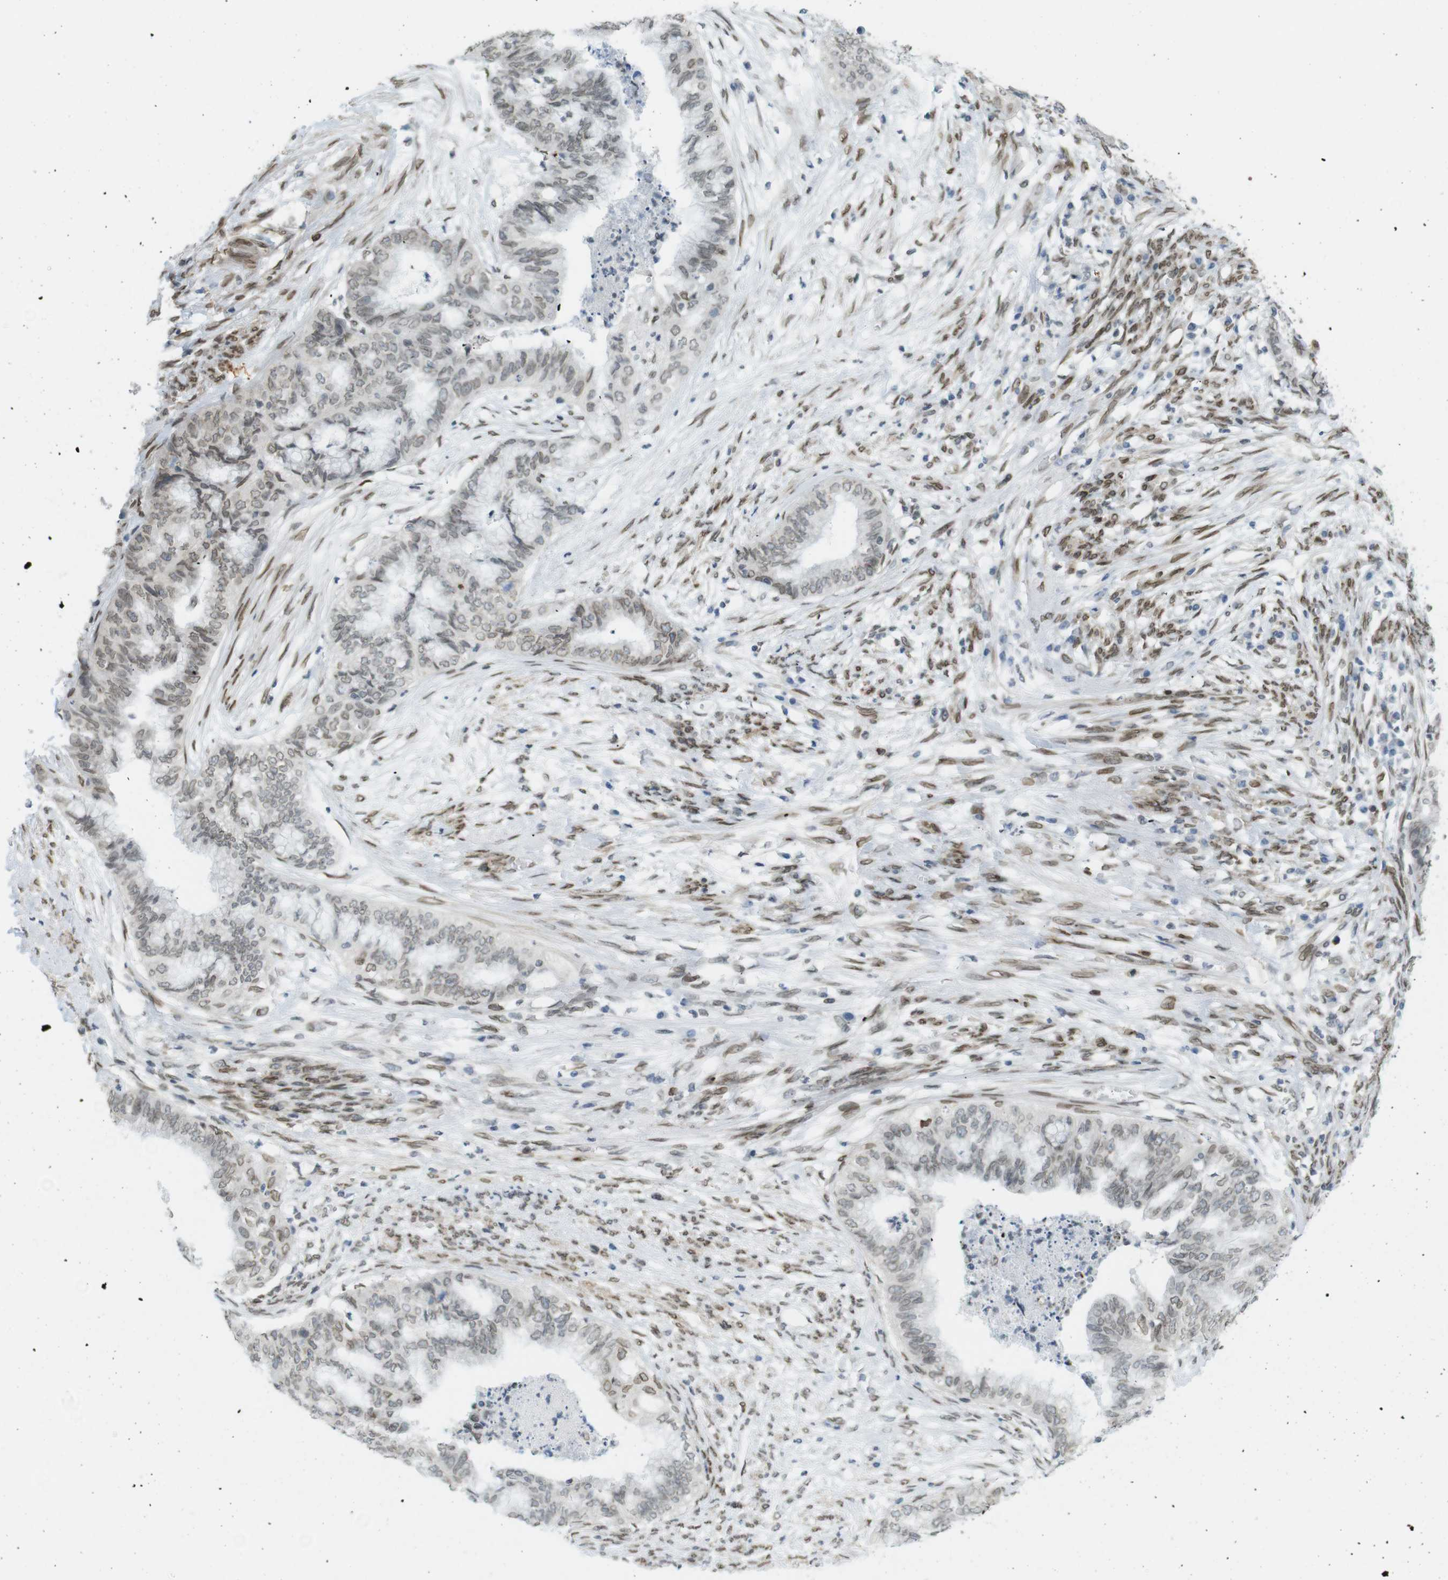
{"staining": {"intensity": "moderate", "quantity": "25%-75%", "location": "cytoplasmic/membranous,nuclear"}, "tissue": "endometrial cancer", "cell_type": "Tumor cells", "image_type": "cancer", "snomed": [{"axis": "morphology", "description": "Adenocarcinoma, NOS"}, {"axis": "topography", "description": "Endometrium"}], "caption": "This is an image of IHC staining of endometrial cancer, which shows moderate positivity in the cytoplasmic/membranous and nuclear of tumor cells.", "gene": "ARL6IP6", "patient": {"sex": "female", "age": 79}}